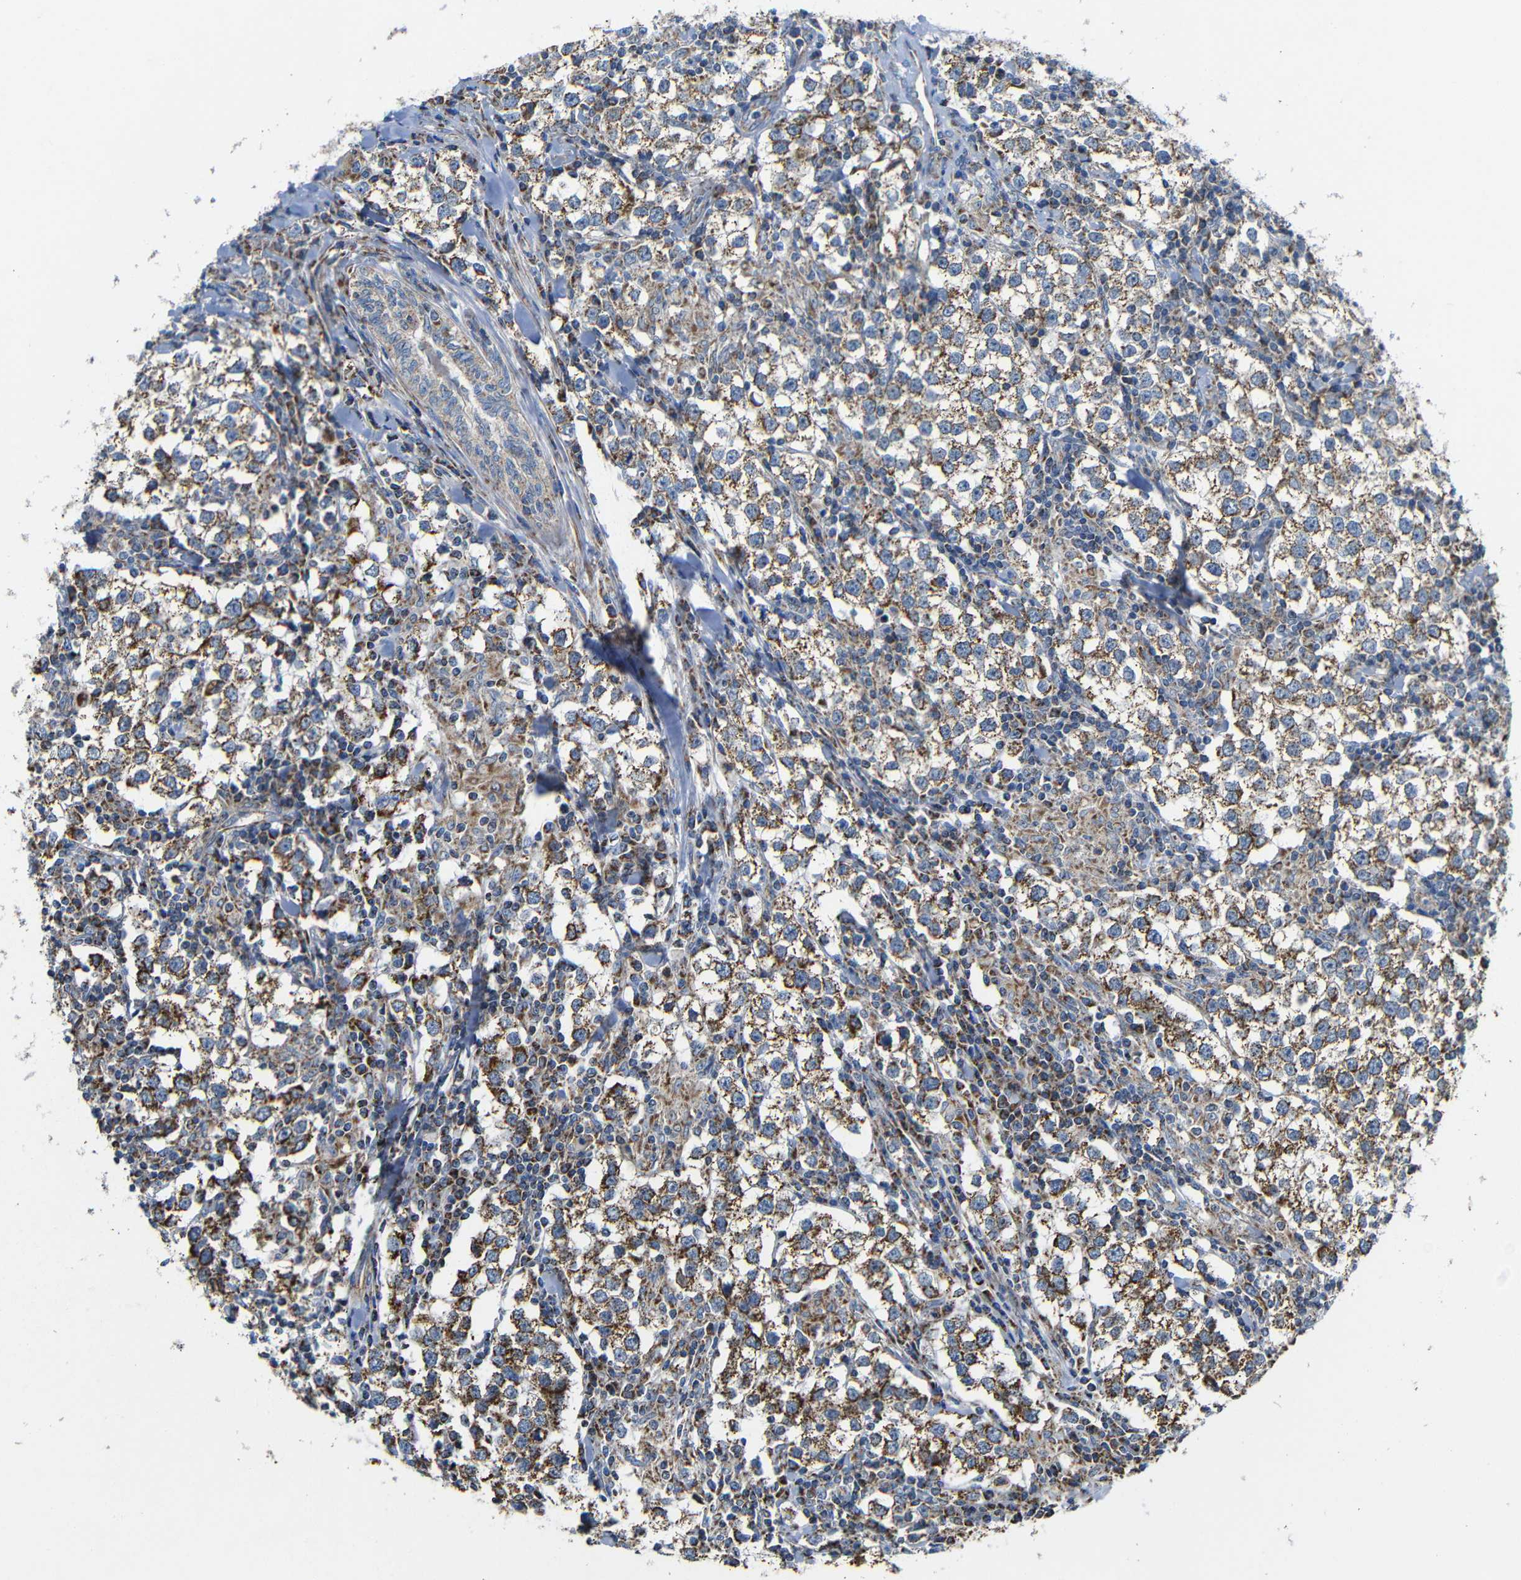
{"staining": {"intensity": "moderate", "quantity": ">75%", "location": "cytoplasmic/membranous"}, "tissue": "testis cancer", "cell_type": "Tumor cells", "image_type": "cancer", "snomed": [{"axis": "morphology", "description": "Seminoma, NOS"}, {"axis": "morphology", "description": "Carcinoma, Embryonal, NOS"}, {"axis": "topography", "description": "Testis"}], "caption": "Immunohistochemical staining of human testis cancer (embryonal carcinoma) displays medium levels of moderate cytoplasmic/membranous protein expression in approximately >75% of tumor cells. (Stains: DAB (3,3'-diaminobenzidine) in brown, nuclei in blue, Microscopy: brightfield microscopy at high magnification).", "gene": "FAM171B", "patient": {"sex": "male", "age": 36}}